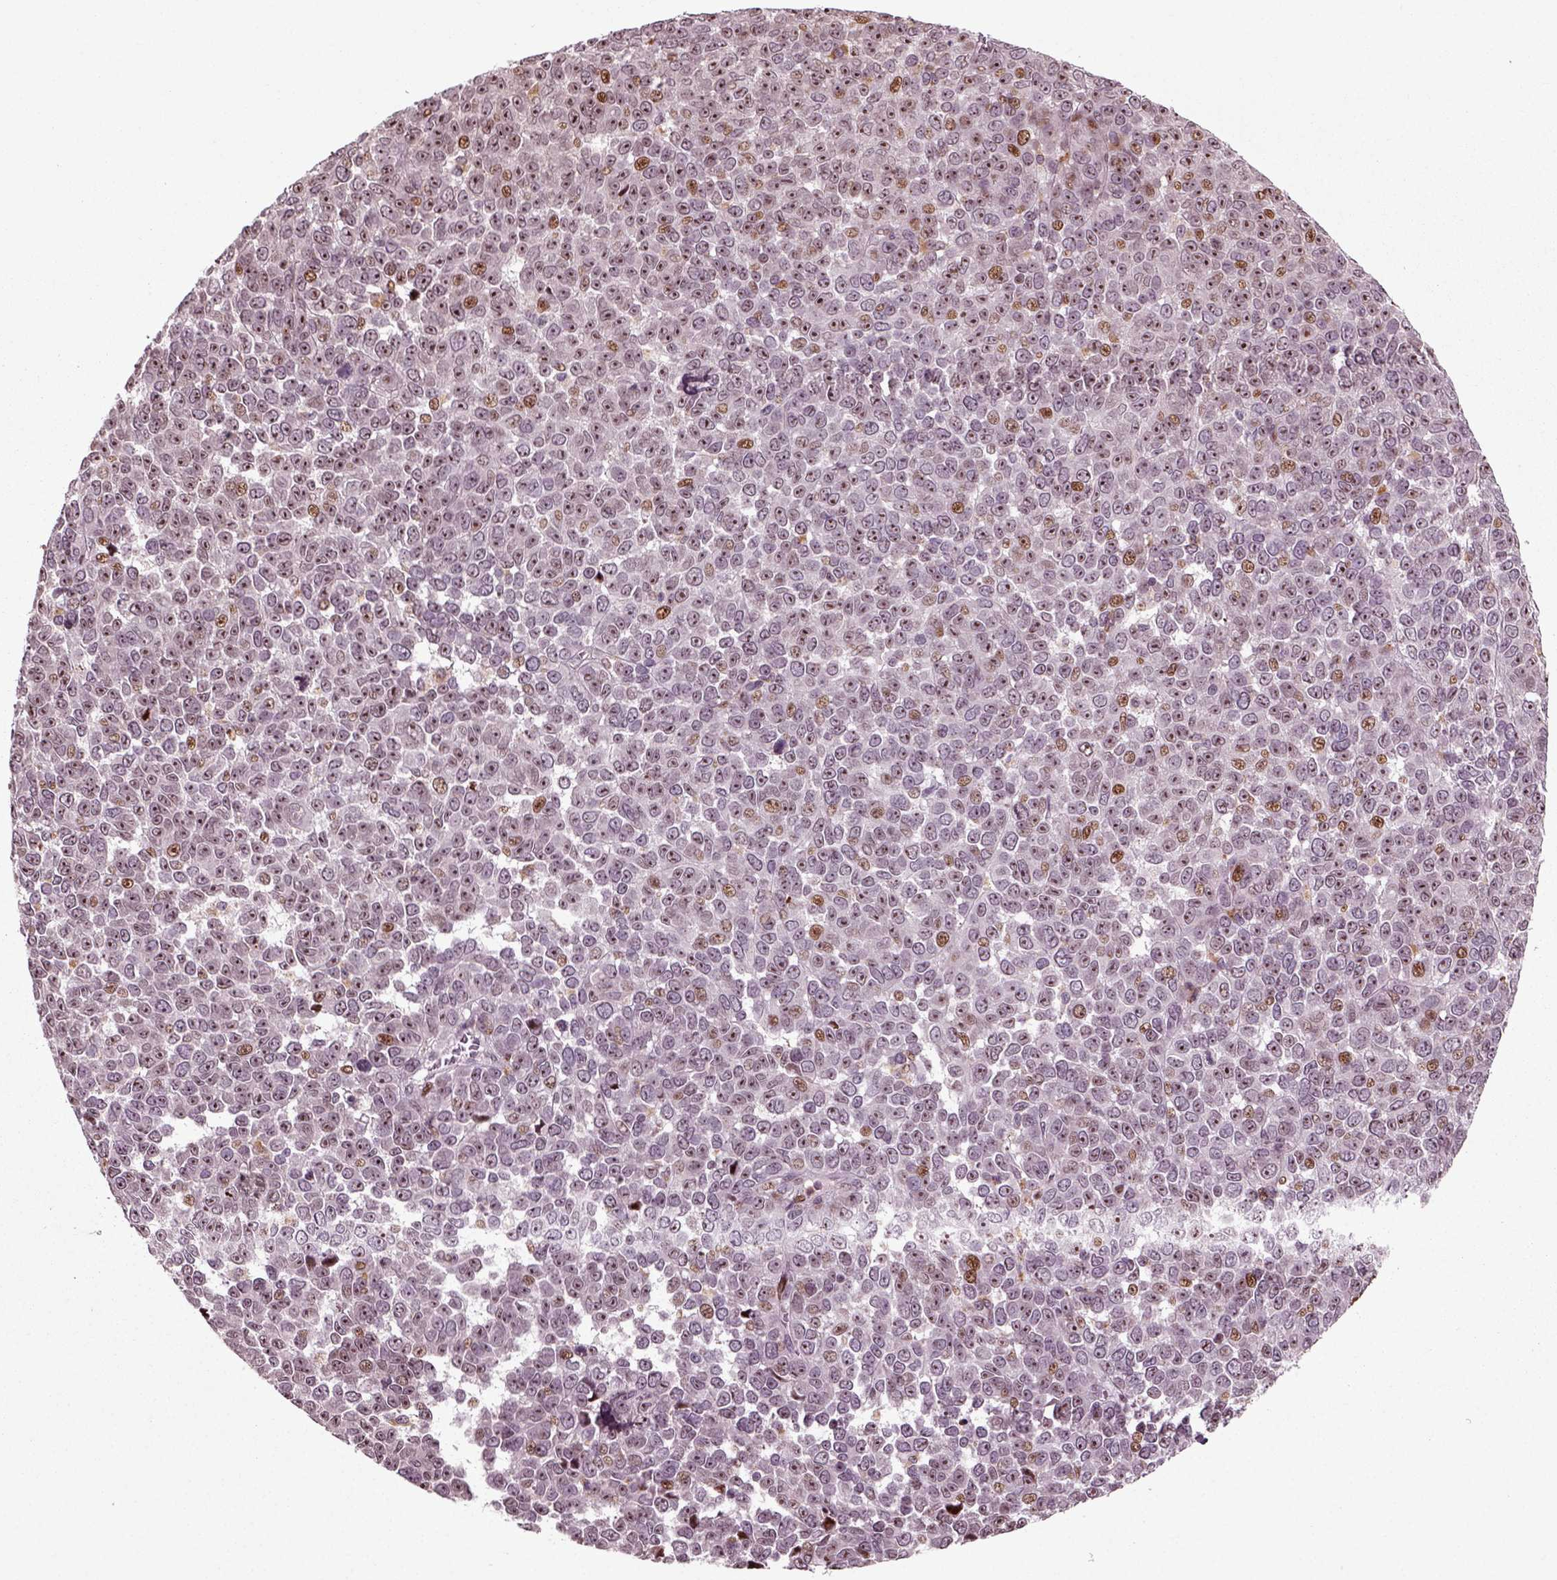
{"staining": {"intensity": "moderate", "quantity": "<25%", "location": "nuclear"}, "tissue": "melanoma", "cell_type": "Tumor cells", "image_type": "cancer", "snomed": [{"axis": "morphology", "description": "Malignant melanoma, NOS"}, {"axis": "topography", "description": "Skin"}], "caption": "Immunohistochemistry (IHC) staining of melanoma, which exhibits low levels of moderate nuclear staining in approximately <25% of tumor cells indicating moderate nuclear protein staining. The staining was performed using DAB (brown) for protein detection and nuclei were counterstained in hematoxylin (blue).", "gene": "CDC14A", "patient": {"sex": "female", "age": 95}}